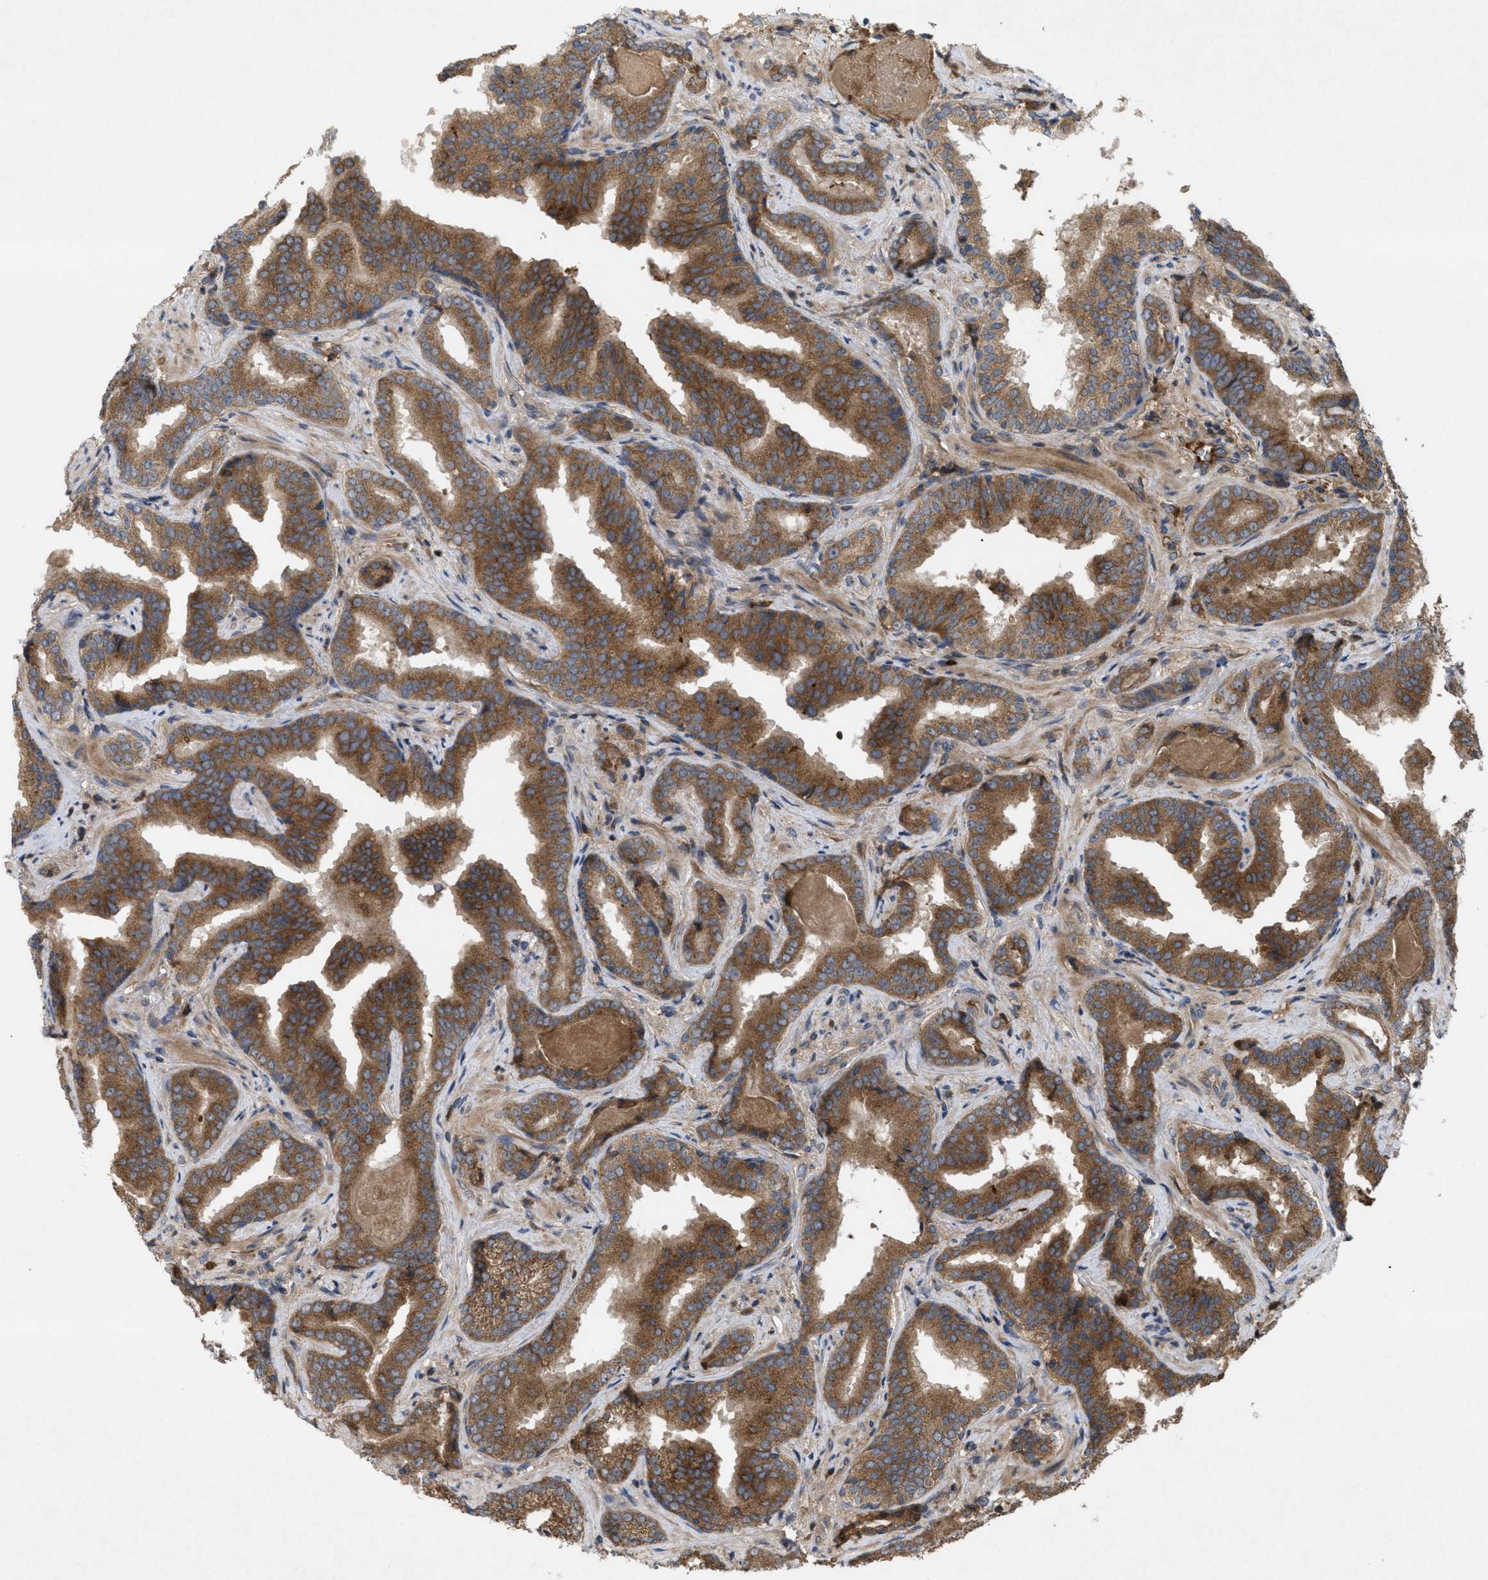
{"staining": {"intensity": "strong", "quantity": ">75%", "location": "cytoplasmic/membranous"}, "tissue": "prostate cancer", "cell_type": "Tumor cells", "image_type": "cancer", "snomed": [{"axis": "morphology", "description": "Adenocarcinoma, Low grade"}, {"axis": "topography", "description": "Prostate"}], "caption": "Protein expression analysis of human low-grade adenocarcinoma (prostate) reveals strong cytoplasmic/membranous expression in approximately >75% of tumor cells.", "gene": "RAB2A", "patient": {"sex": "male", "age": 60}}